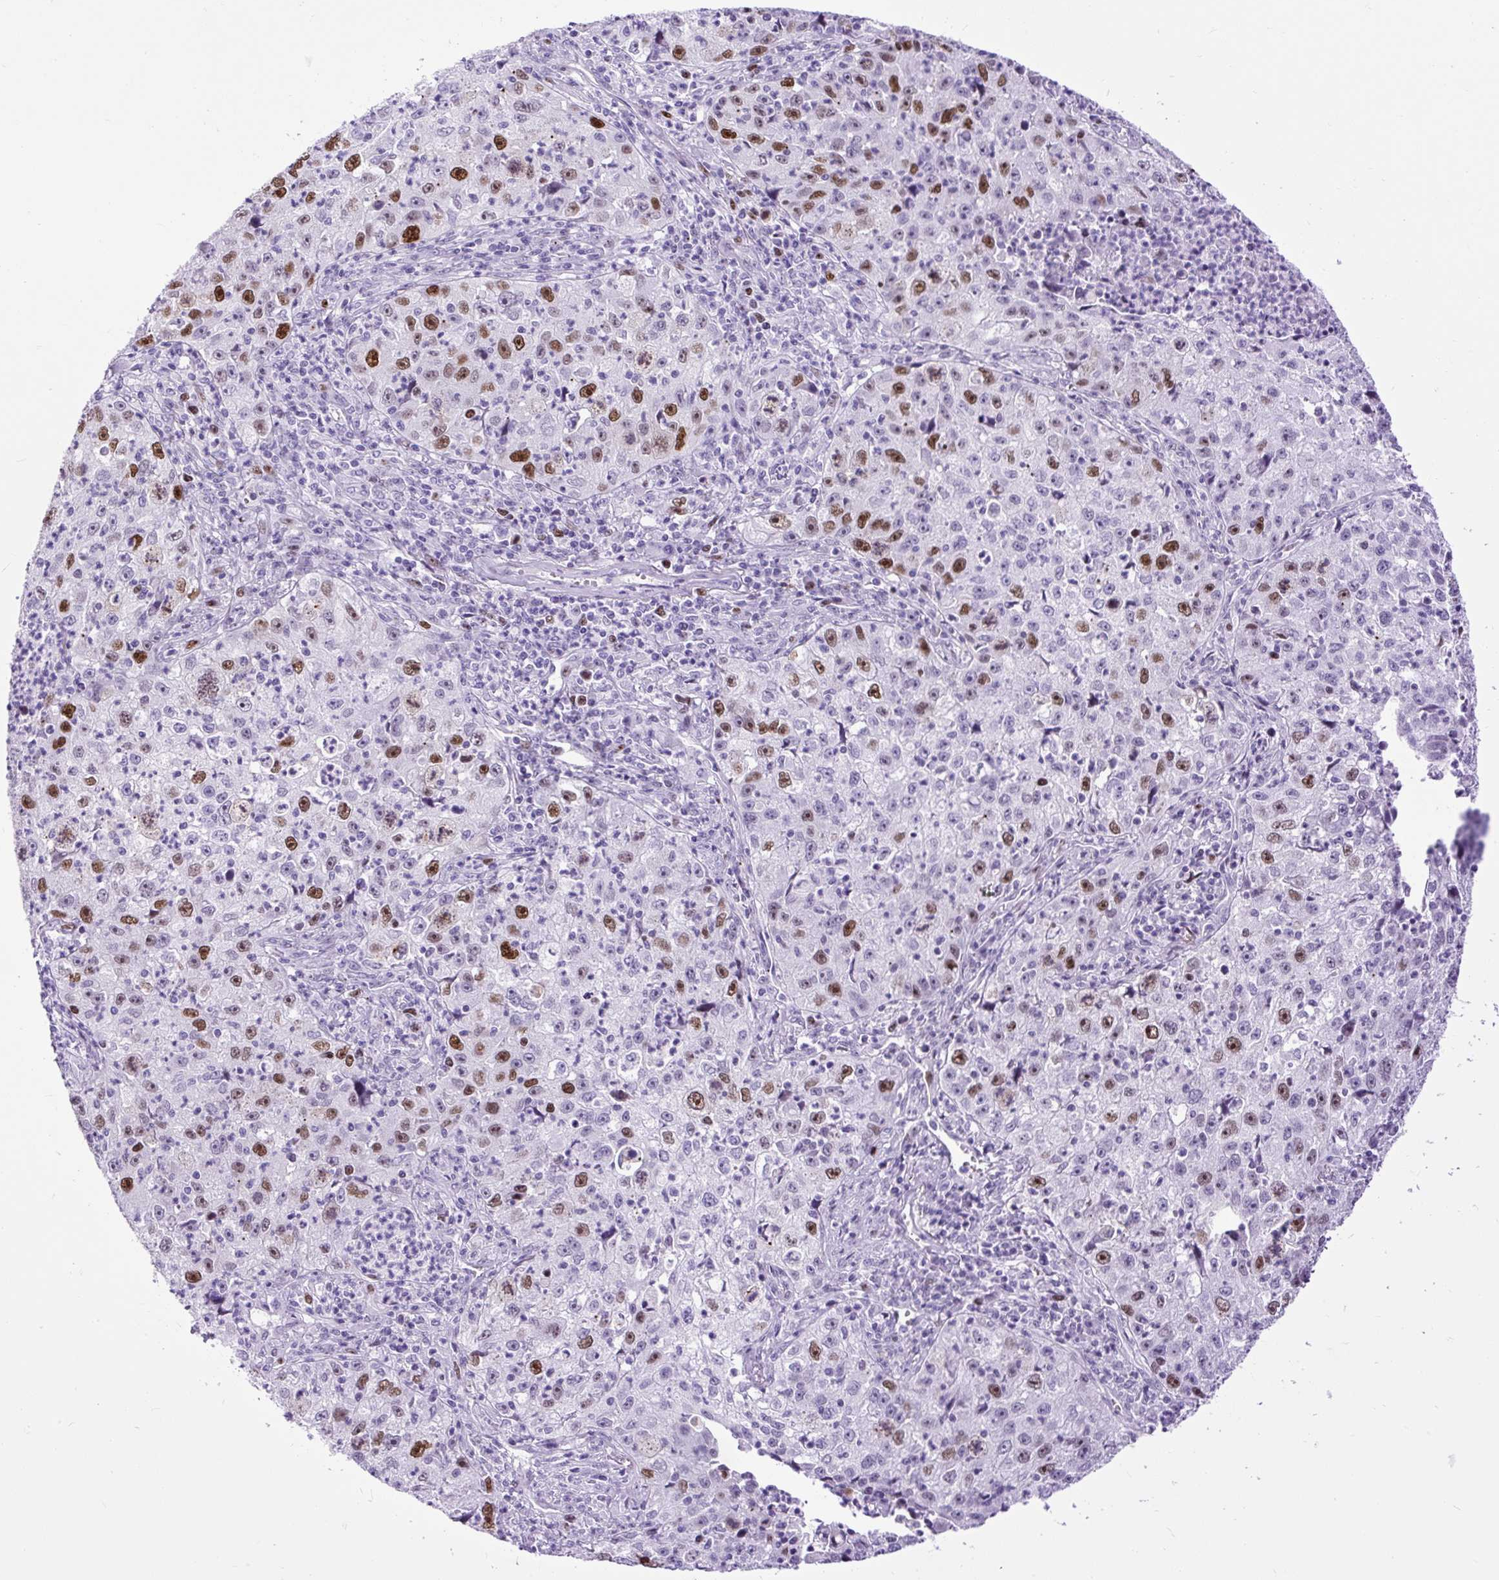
{"staining": {"intensity": "strong", "quantity": "<25%", "location": "nuclear"}, "tissue": "lung cancer", "cell_type": "Tumor cells", "image_type": "cancer", "snomed": [{"axis": "morphology", "description": "Squamous cell carcinoma, NOS"}, {"axis": "topography", "description": "Lung"}], "caption": "An image of human lung cancer stained for a protein demonstrates strong nuclear brown staining in tumor cells.", "gene": "RACGAP1", "patient": {"sex": "male", "age": 71}}